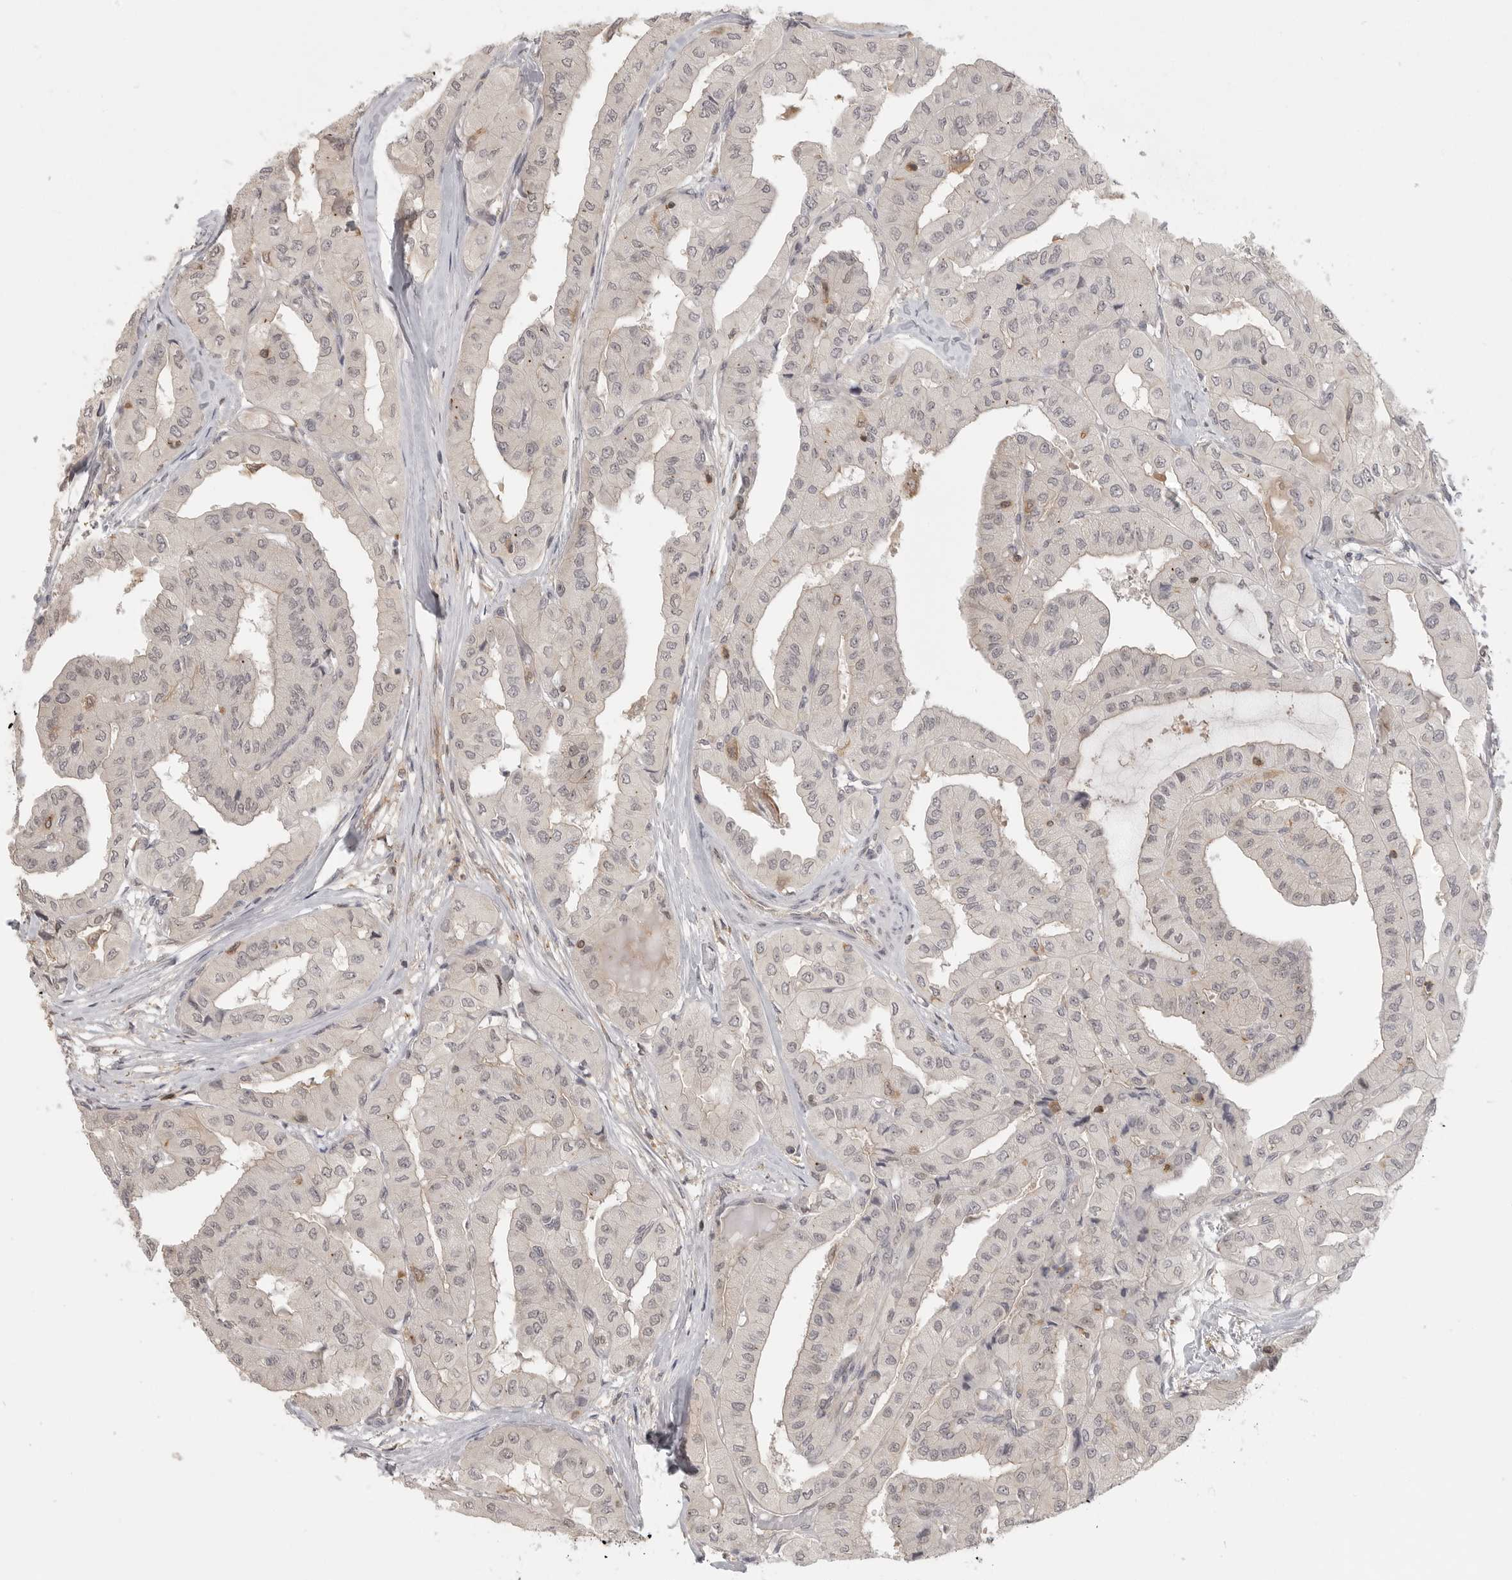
{"staining": {"intensity": "negative", "quantity": "none", "location": "none"}, "tissue": "thyroid cancer", "cell_type": "Tumor cells", "image_type": "cancer", "snomed": [{"axis": "morphology", "description": "Papillary adenocarcinoma, NOS"}, {"axis": "topography", "description": "Thyroid gland"}], "caption": "This is an immunohistochemistry image of human thyroid cancer (papillary adenocarcinoma). There is no expression in tumor cells.", "gene": "DBNL", "patient": {"sex": "female", "age": 59}}